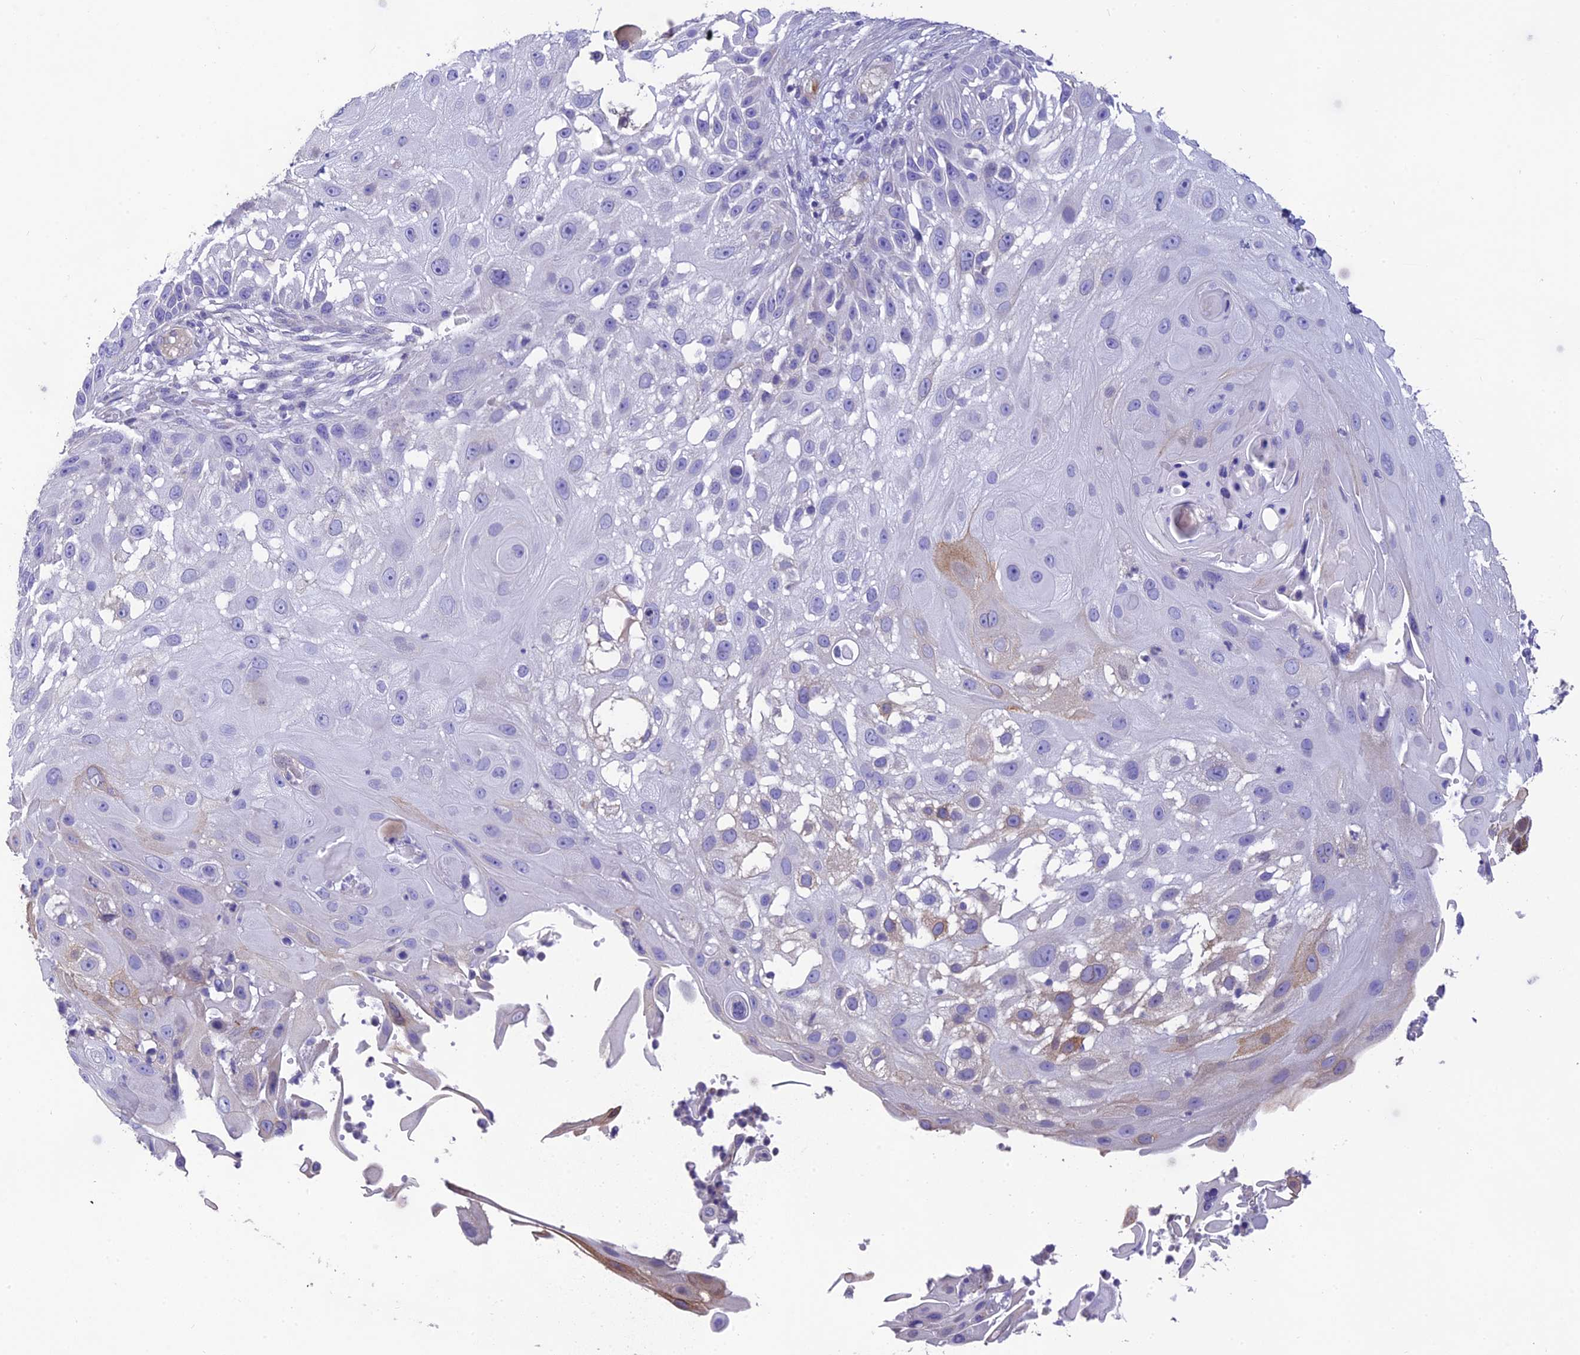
{"staining": {"intensity": "weak", "quantity": "<25%", "location": "cytoplasmic/membranous"}, "tissue": "skin cancer", "cell_type": "Tumor cells", "image_type": "cancer", "snomed": [{"axis": "morphology", "description": "Squamous cell carcinoma, NOS"}, {"axis": "topography", "description": "Skin"}], "caption": "Photomicrograph shows no significant protein positivity in tumor cells of squamous cell carcinoma (skin).", "gene": "HSD17B2", "patient": {"sex": "female", "age": 44}}